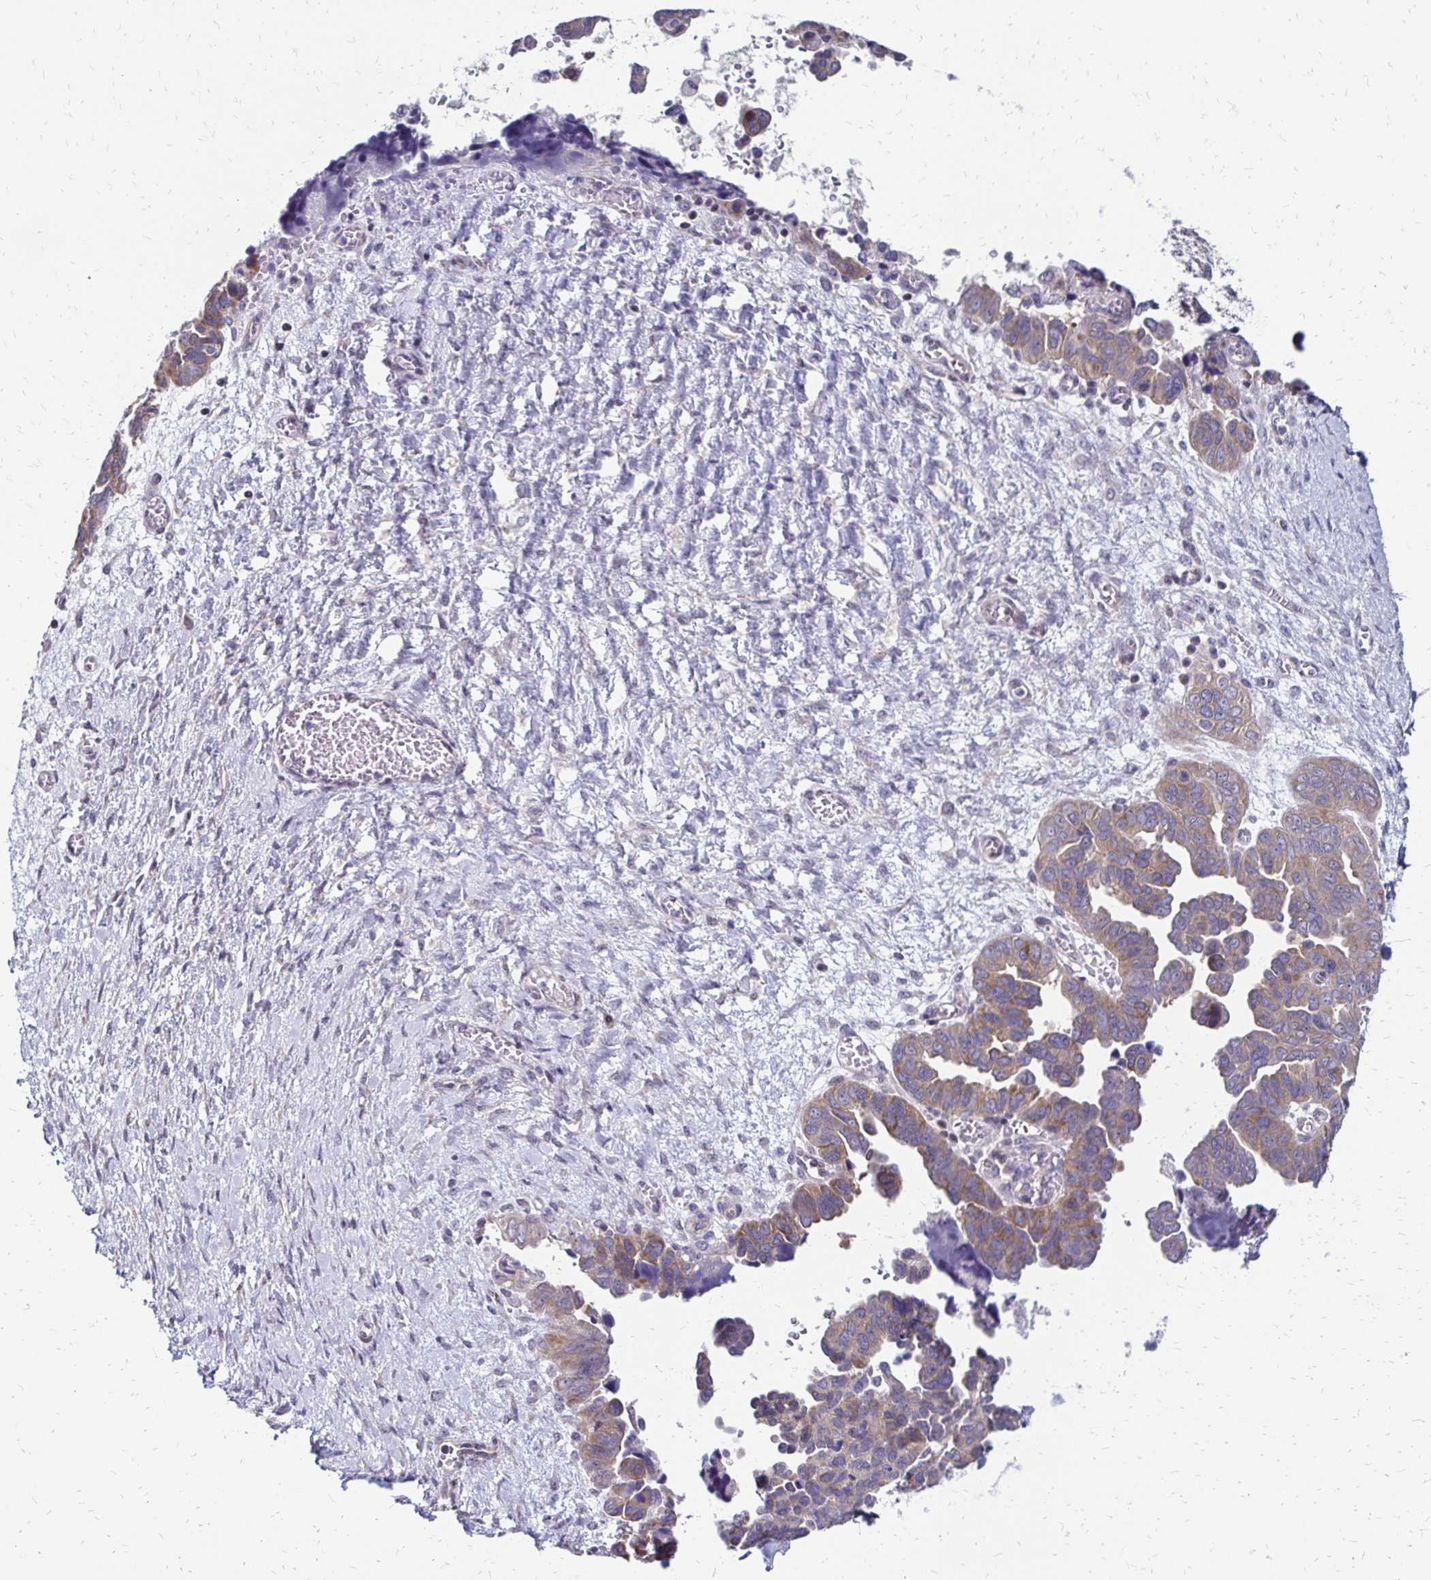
{"staining": {"intensity": "weak", "quantity": "<25%", "location": "cytoplasmic/membranous"}, "tissue": "ovarian cancer", "cell_type": "Tumor cells", "image_type": "cancer", "snomed": [{"axis": "morphology", "description": "Cystadenocarcinoma, serous, NOS"}, {"axis": "topography", "description": "Ovary"}], "caption": "Human ovarian serous cystadenocarcinoma stained for a protein using immunohistochemistry displays no expression in tumor cells.", "gene": "CBX7", "patient": {"sex": "female", "age": 64}}